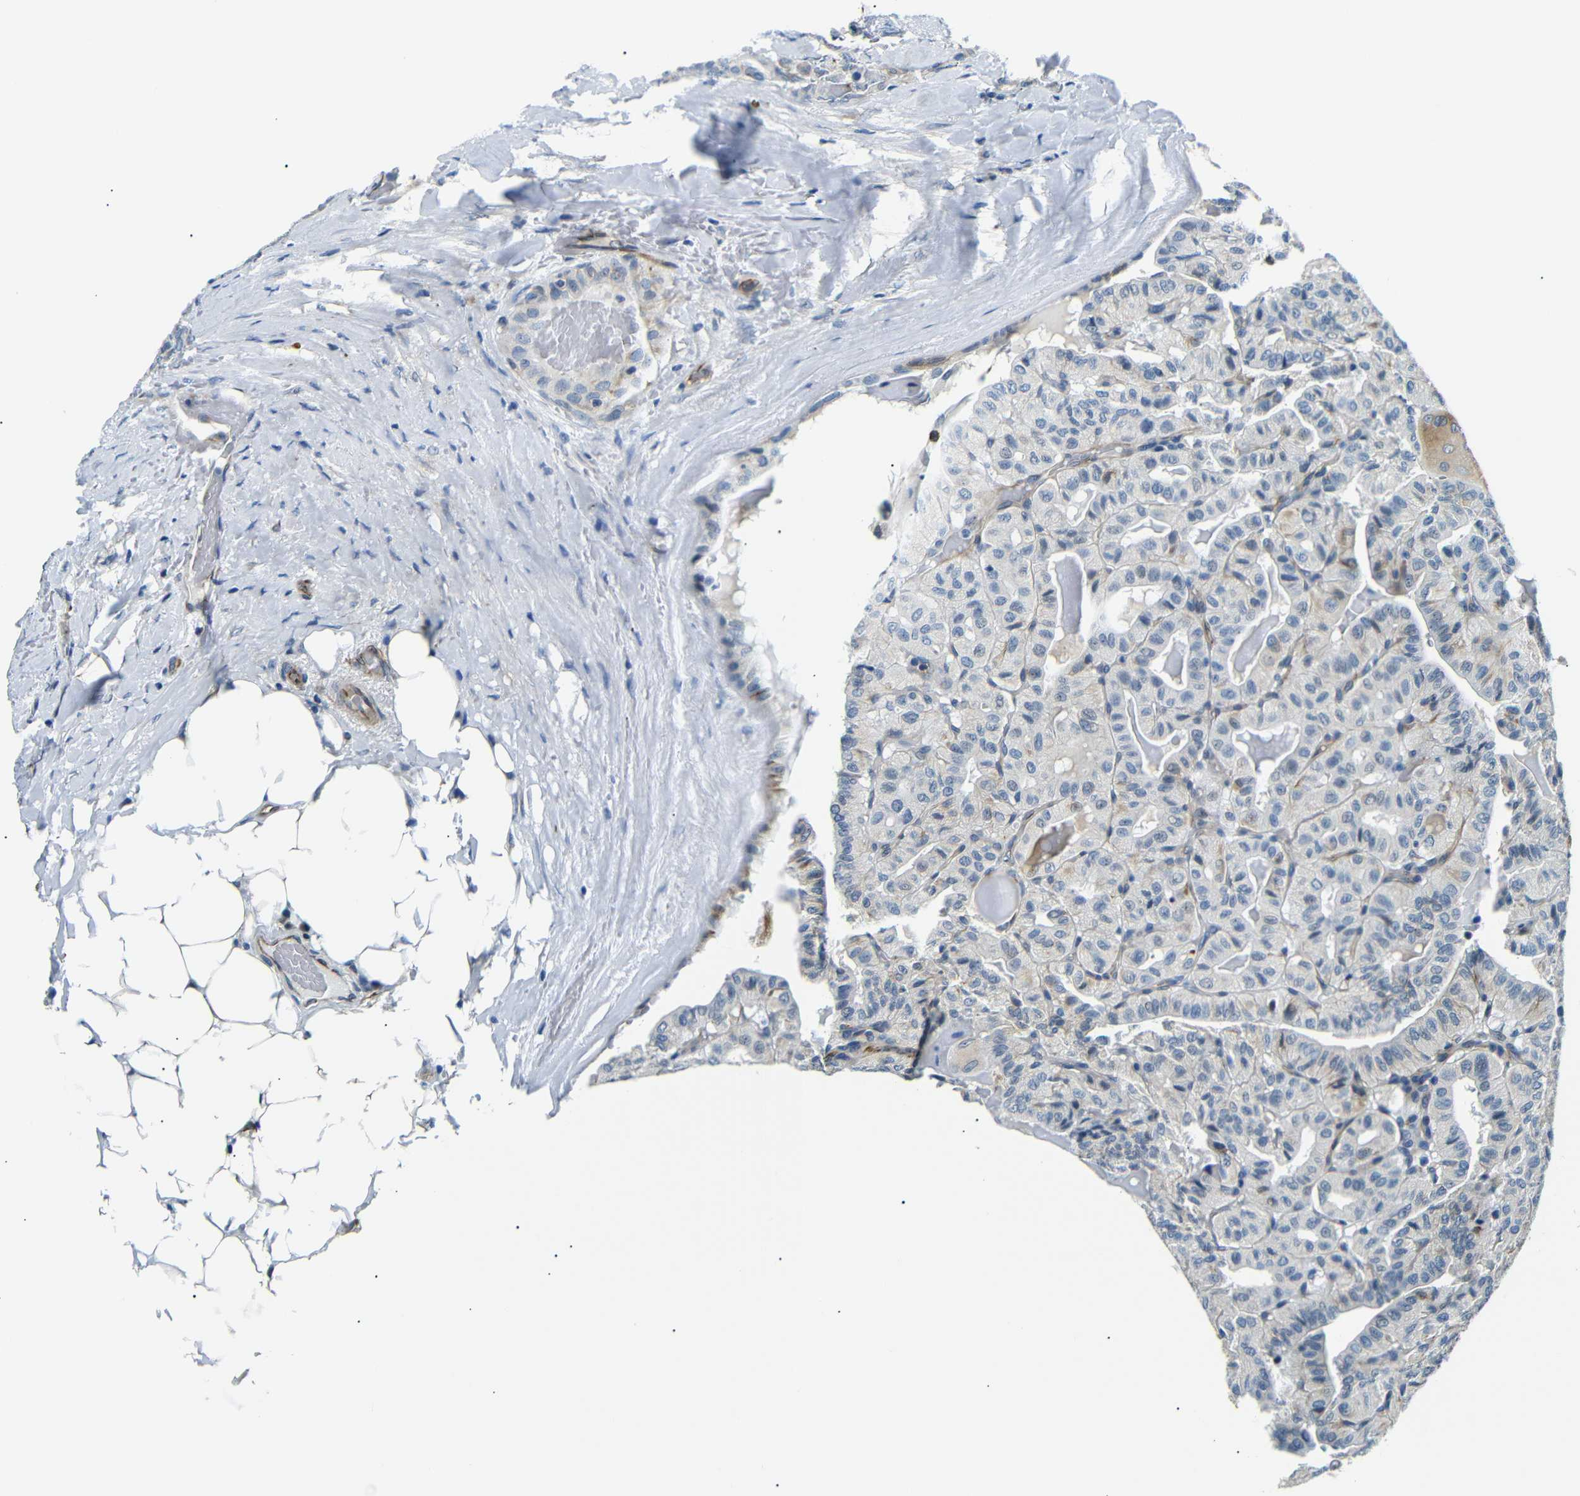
{"staining": {"intensity": "weak", "quantity": "<25%", "location": "cytoplasmic/membranous"}, "tissue": "thyroid cancer", "cell_type": "Tumor cells", "image_type": "cancer", "snomed": [{"axis": "morphology", "description": "Papillary adenocarcinoma, NOS"}, {"axis": "topography", "description": "Thyroid gland"}], "caption": "Immunohistochemistry of human thyroid cancer (papillary adenocarcinoma) shows no expression in tumor cells.", "gene": "TAFA1", "patient": {"sex": "male", "age": 77}}